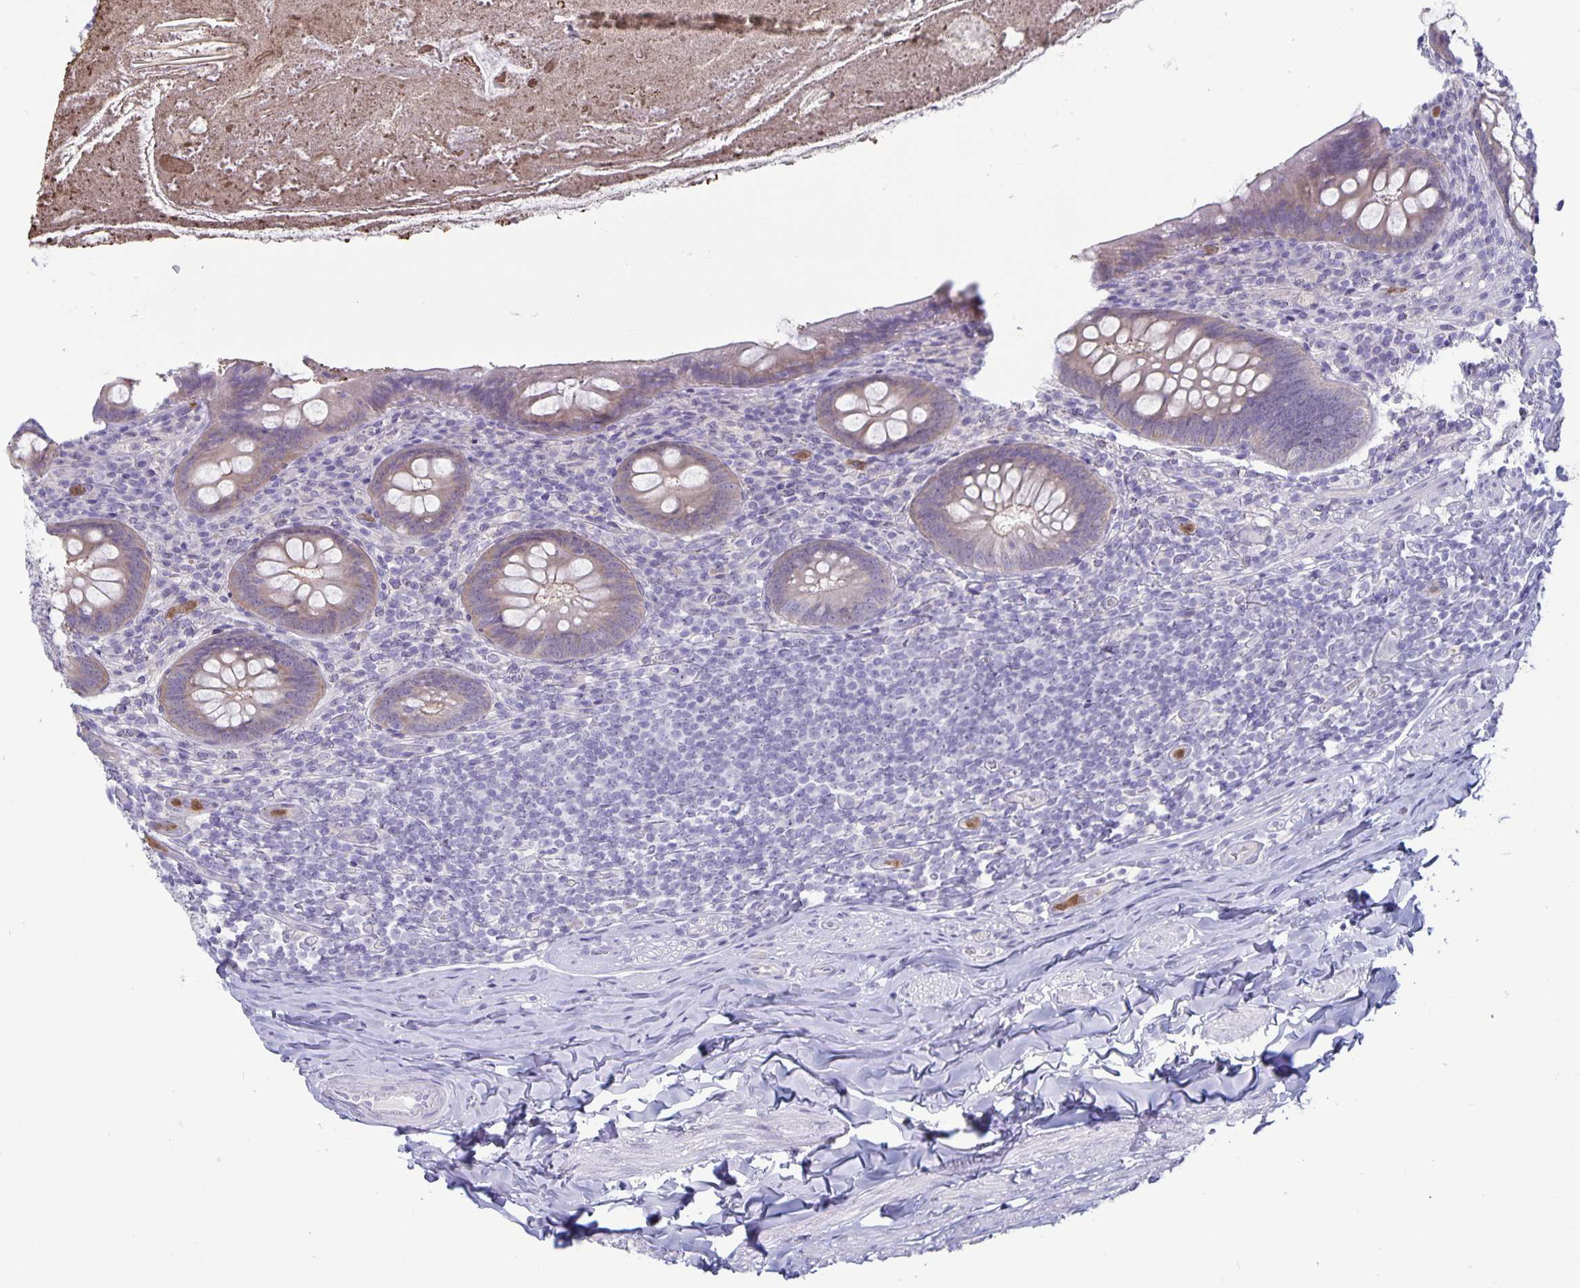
{"staining": {"intensity": "weak", "quantity": "25%-75%", "location": "cytoplasmic/membranous"}, "tissue": "appendix", "cell_type": "Glandular cells", "image_type": "normal", "snomed": [{"axis": "morphology", "description": "Normal tissue, NOS"}, {"axis": "topography", "description": "Appendix"}], "caption": "Unremarkable appendix shows weak cytoplasmic/membranous positivity in approximately 25%-75% of glandular cells The staining was performed using DAB to visualize the protein expression in brown, while the nuclei were stained in blue with hematoxylin (Magnification: 20x)..", "gene": "PLCB3", "patient": {"sex": "male", "age": 47}}